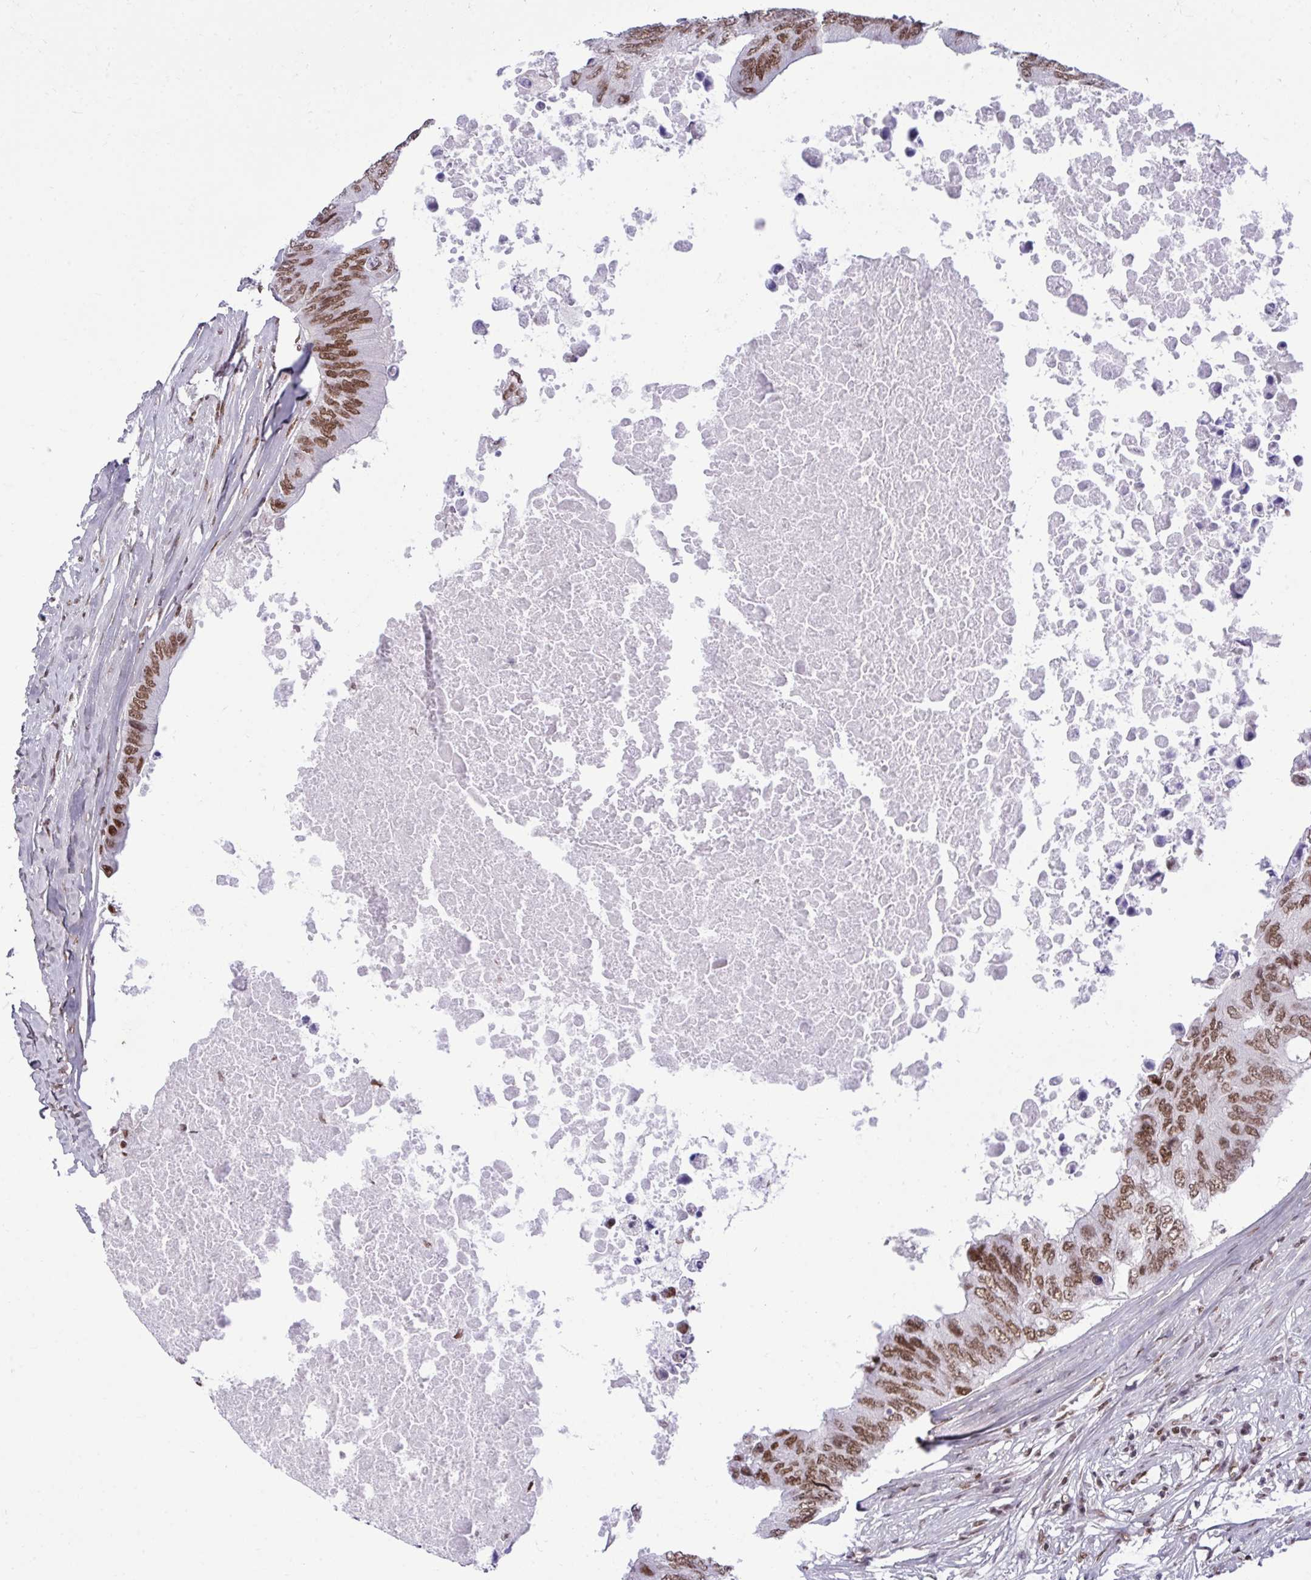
{"staining": {"intensity": "moderate", "quantity": ">75%", "location": "nuclear"}, "tissue": "colorectal cancer", "cell_type": "Tumor cells", "image_type": "cancer", "snomed": [{"axis": "morphology", "description": "Adenocarcinoma, NOS"}, {"axis": "topography", "description": "Colon"}], "caption": "Approximately >75% of tumor cells in human adenocarcinoma (colorectal) reveal moderate nuclear protein staining as visualized by brown immunohistochemical staining.", "gene": "CDYL", "patient": {"sex": "male", "age": 71}}